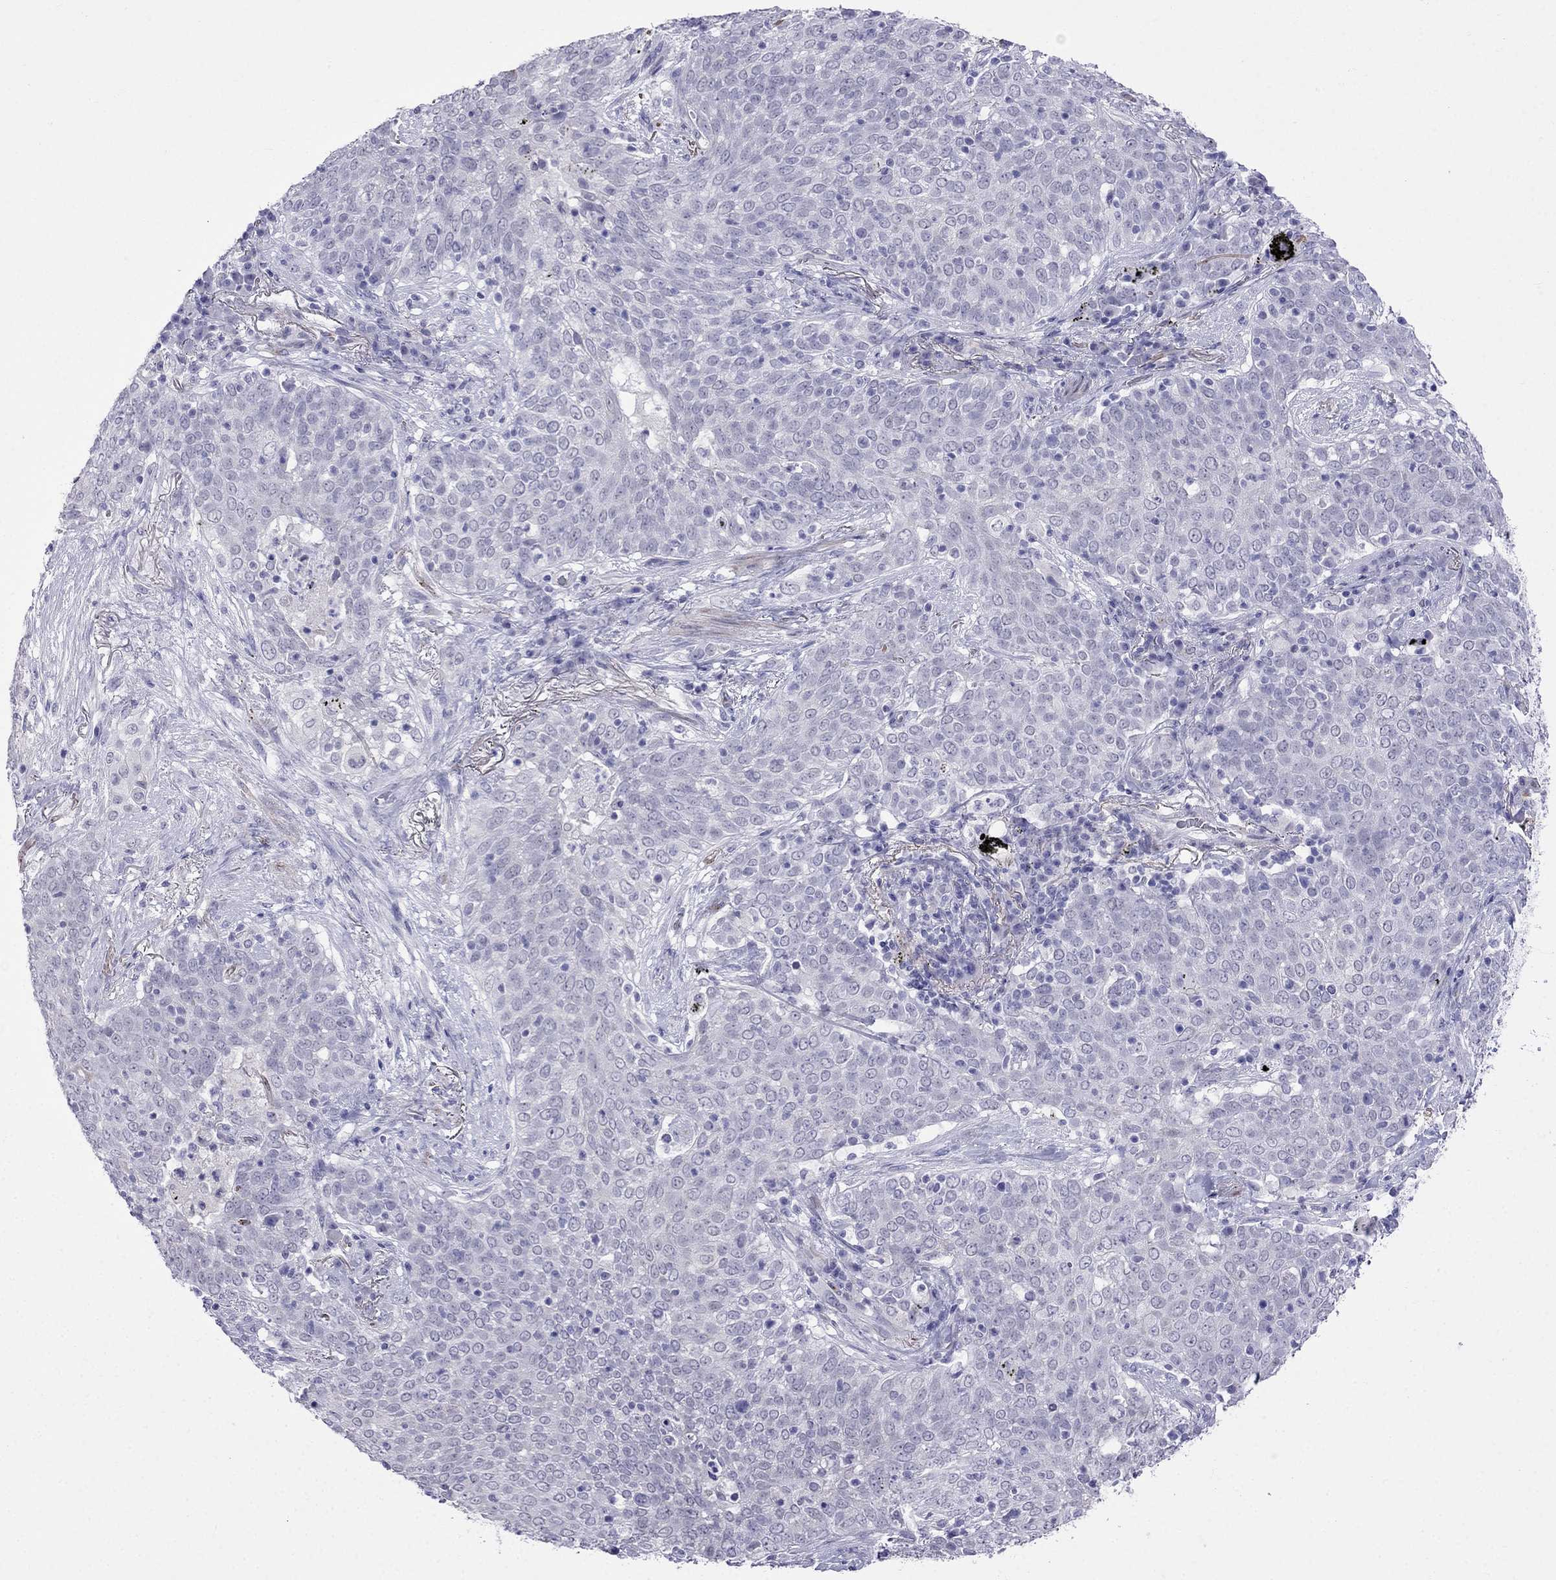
{"staining": {"intensity": "negative", "quantity": "none", "location": "none"}, "tissue": "lung cancer", "cell_type": "Tumor cells", "image_type": "cancer", "snomed": [{"axis": "morphology", "description": "Squamous cell carcinoma, NOS"}, {"axis": "topography", "description": "Lung"}], "caption": "The immunohistochemistry (IHC) micrograph has no significant staining in tumor cells of lung squamous cell carcinoma tissue.", "gene": "MGP", "patient": {"sex": "male", "age": 82}}